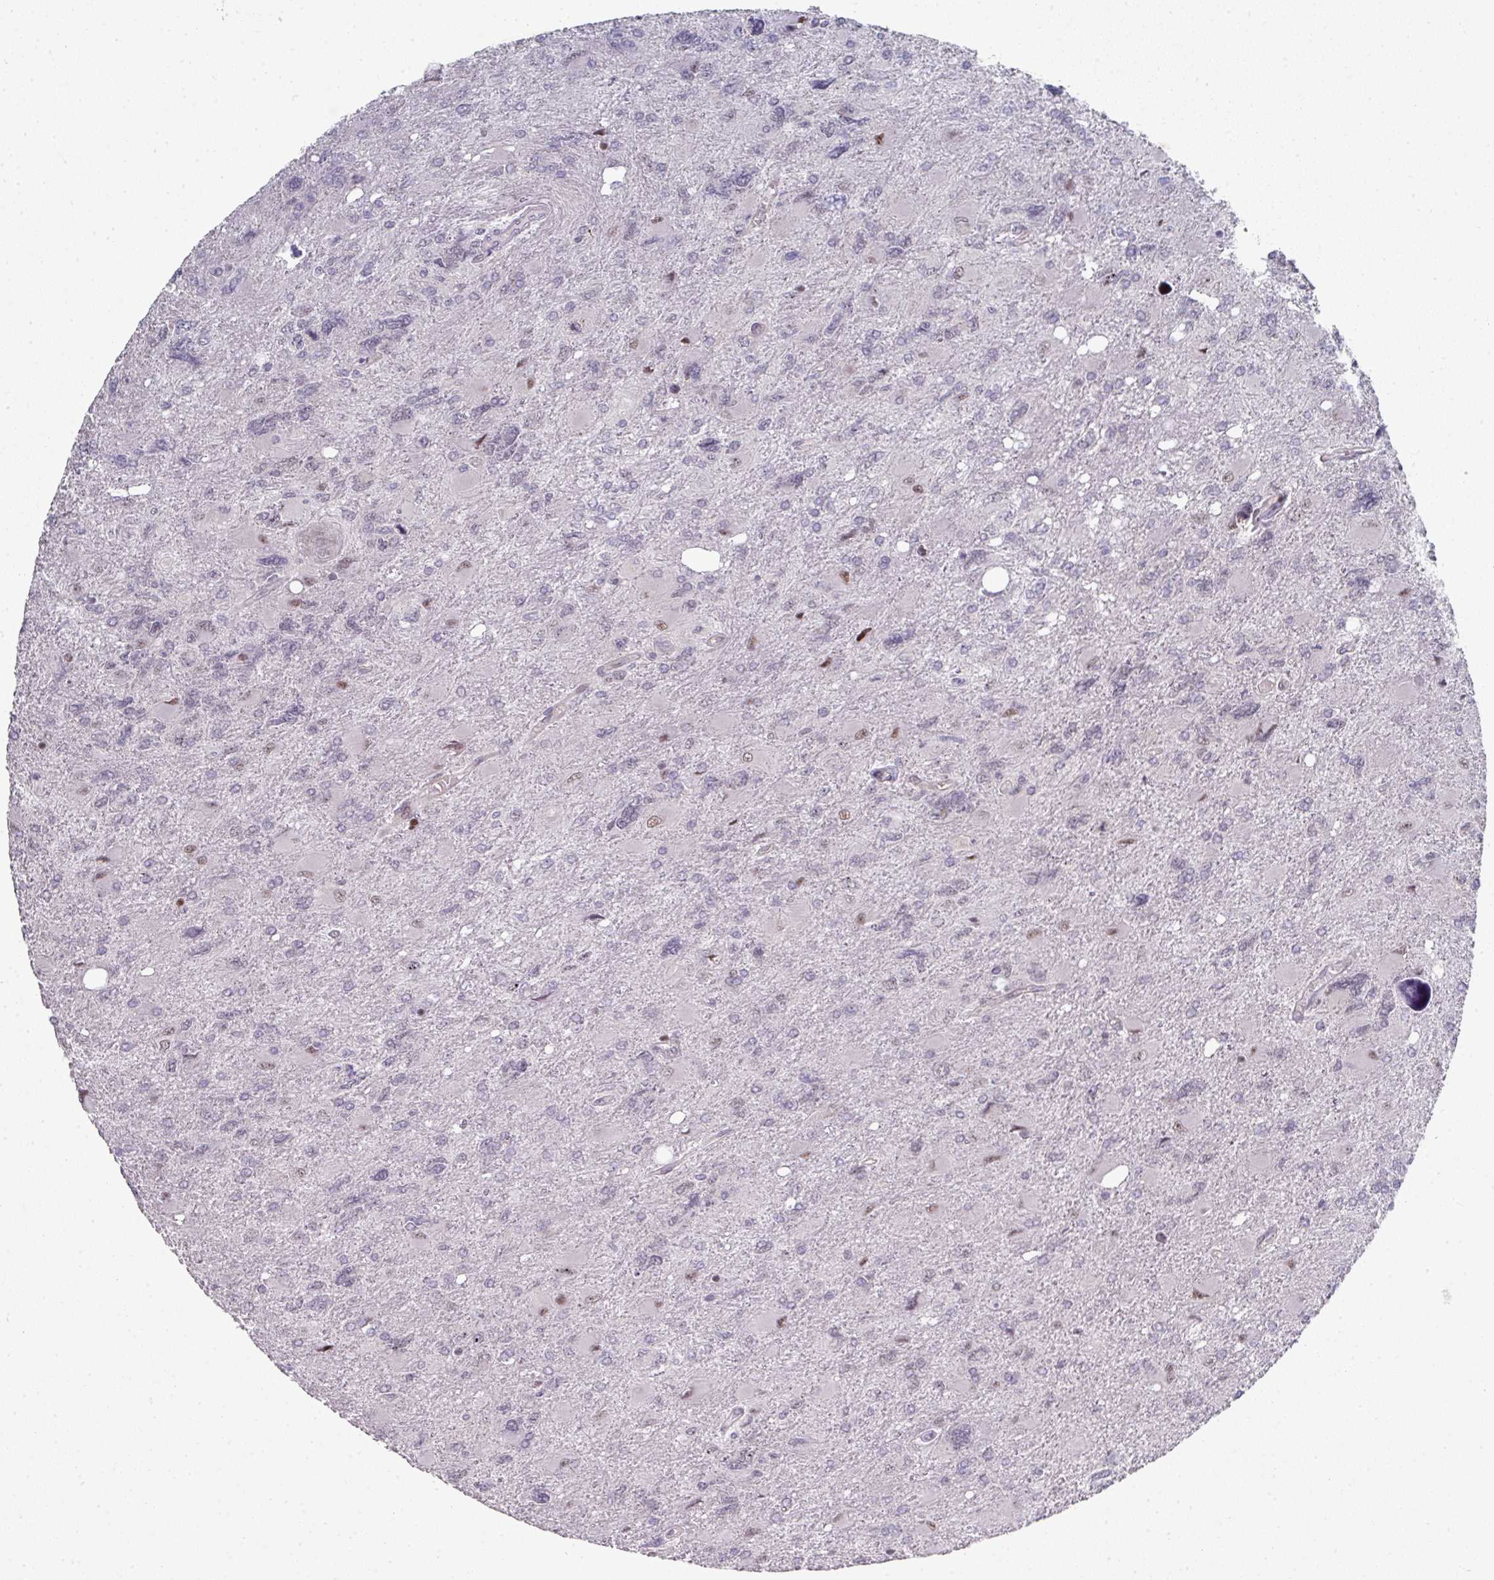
{"staining": {"intensity": "negative", "quantity": "none", "location": "none"}, "tissue": "glioma", "cell_type": "Tumor cells", "image_type": "cancer", "snomed": [{"axis": "morphology", "description": "Glioma, malignant, High grade"}, {"axis": "topography", "description": "Brain"}], "caption": "Immunohistochemistry histopathology image of human glioma stained for a protein (brown), which demonstrates no staining in tumor cells.", "gene": "TMCC1", "patient": {"sex": "male", "age": 67}}